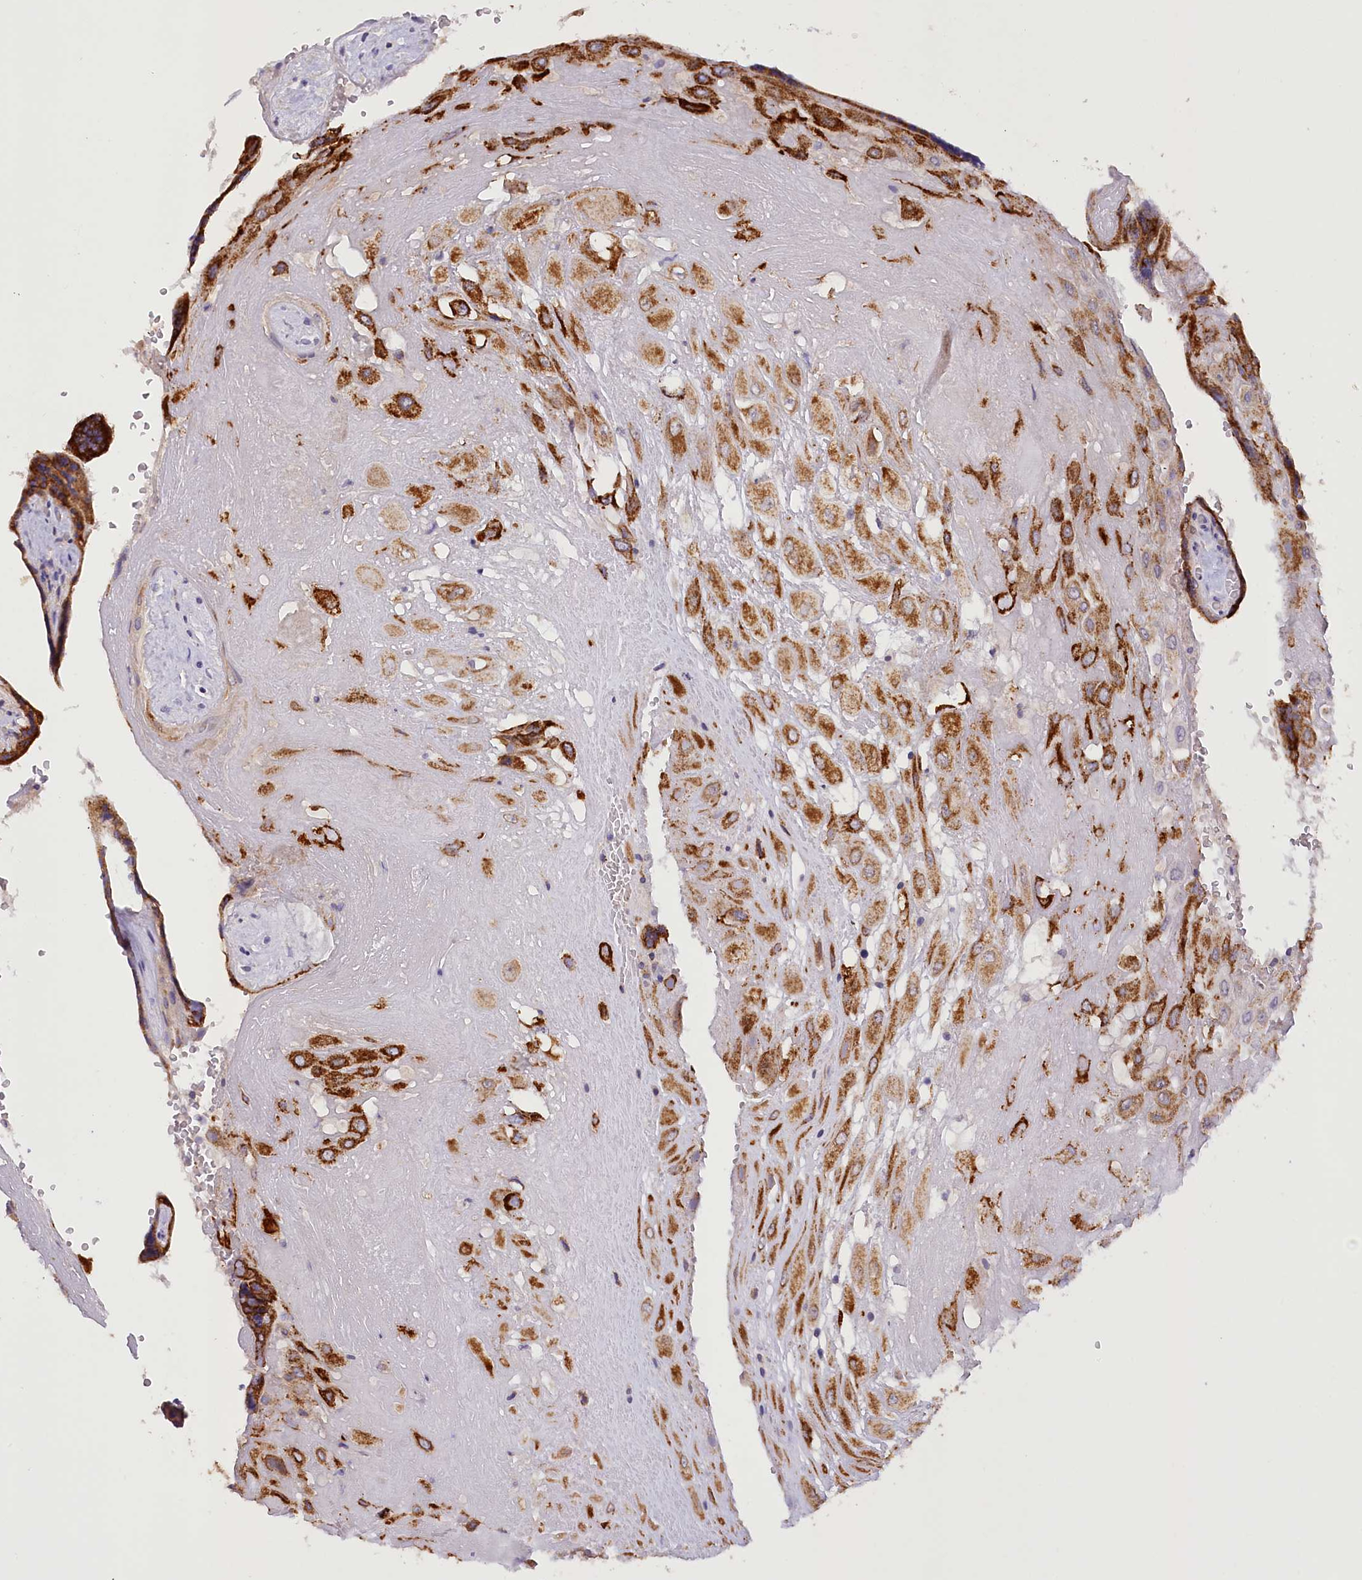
{"staining": {"intensity": "moderate", "quantity": ">75%", "location": "cytoplasmic/membranous"}, "tissue": "placenta", "cell_type": "Decidual cells", "image_type": "normal", "snomed": [{"axis": "morphology", "description": "Normal tissue, NOS"}, {"axis": "topography", "description": "Placenta"}], "caption": "The image demonstrates a brown stain indicating the presence of a protein in the cytoplasmic/membranous of decidual cells in placenta.", "gene": "DCUN1D1", "patient": {"sex": "female", "age": 37}}